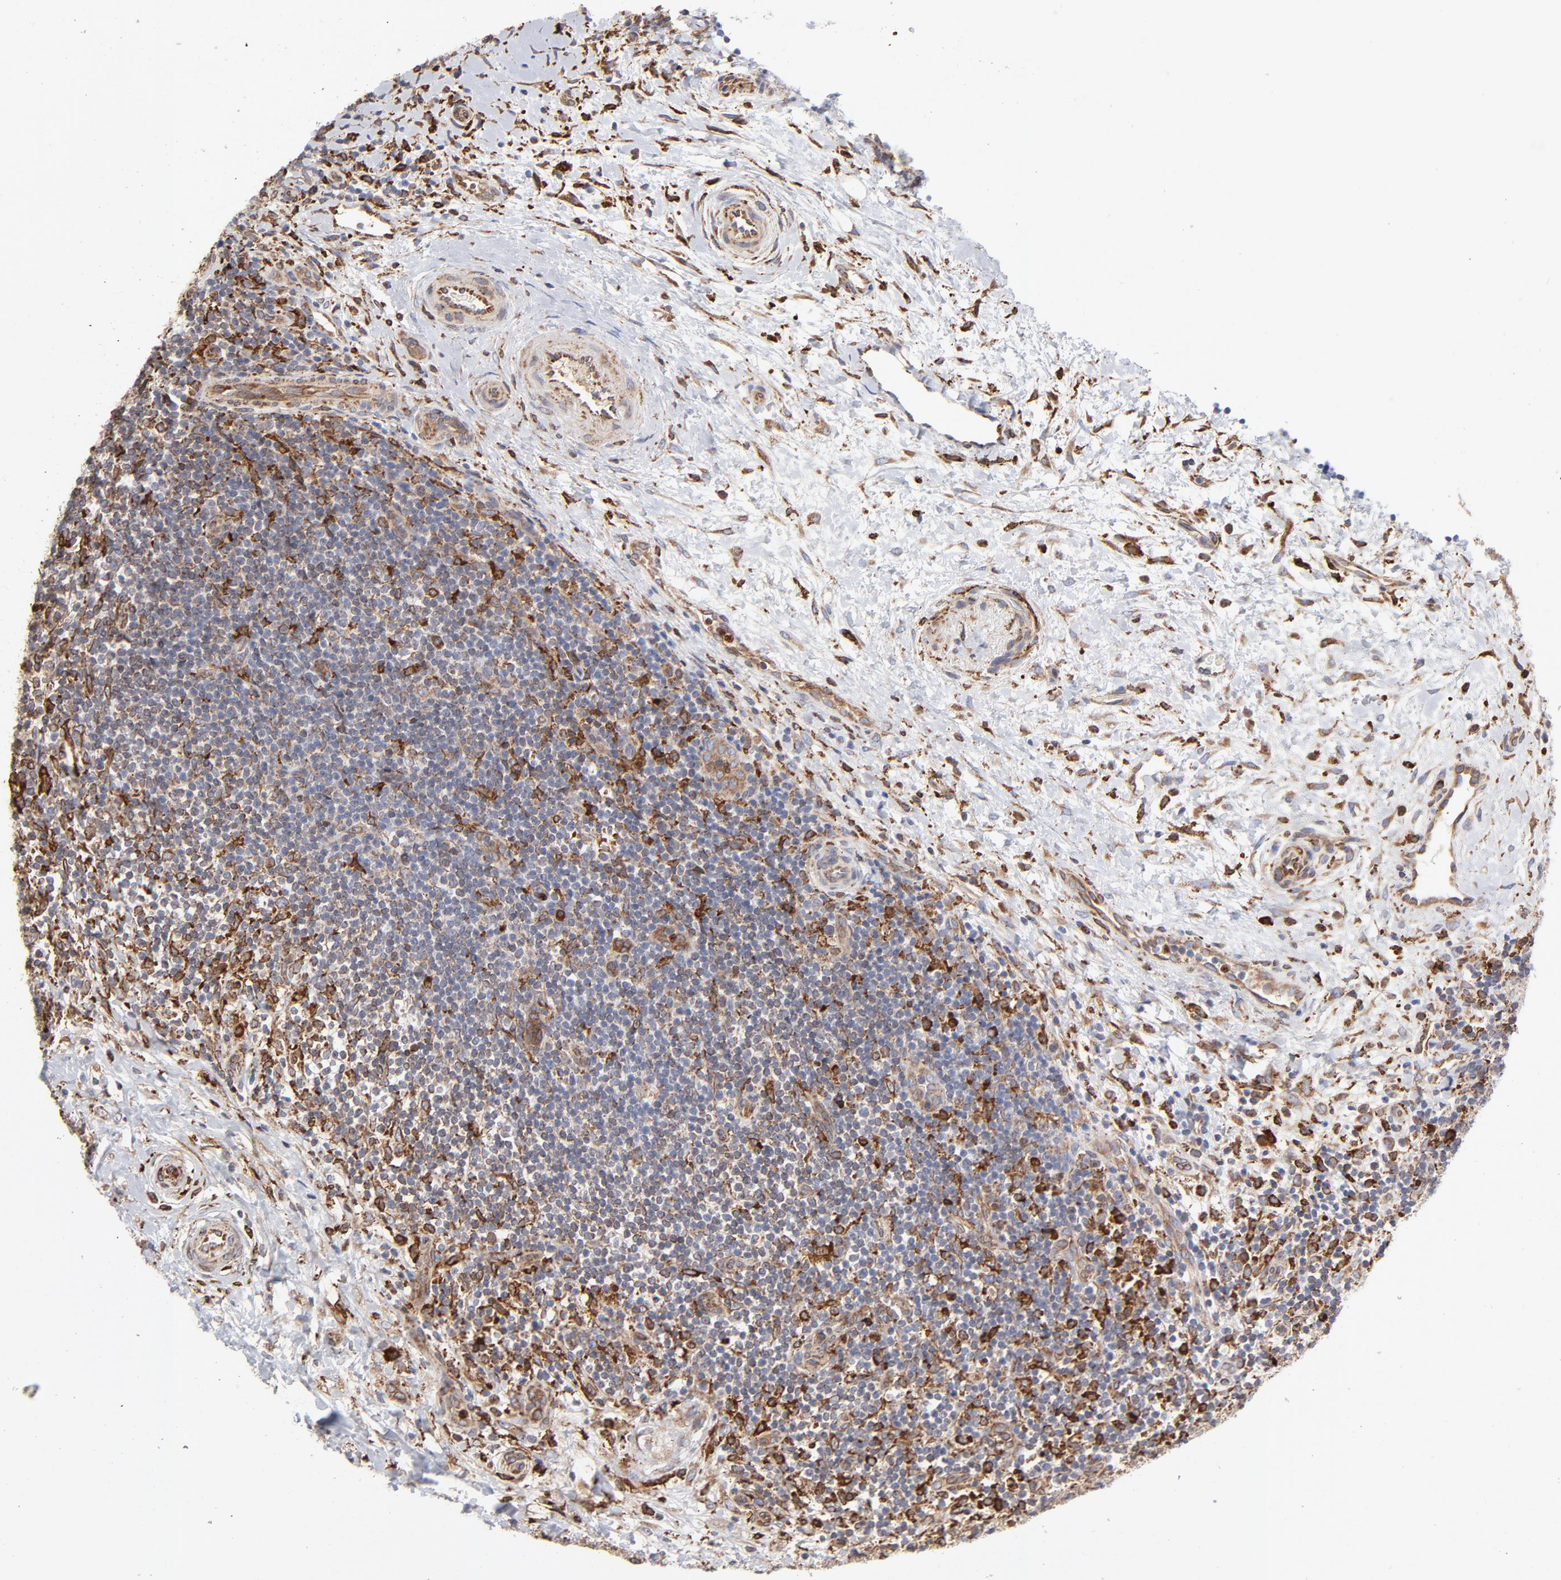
{"staining": {"intensity": "strong", "quantity": "<25%", "location": "cytoplasmic/membranous"}, "tissue": "lymphoma", "cell_type": "Tumor cells", "image_type": "cancer", "snomed": [{"axis": "morphology", "description": "Malignant lymphoma, non-Hodgkin's type, Low grade"}, {"axis": "topography", "description": "Lymph node"}], "caption": "This histopathology image exhibits immunohistochemistry (IHC) staining of low-grade malignant lymphoma, non-Hodgkin's type, with medium strong cytoplasmic/membranous staining in about <25% of tumor cells.", "gene": "CANX", "patient": {"sex": "female", "age": 76}}